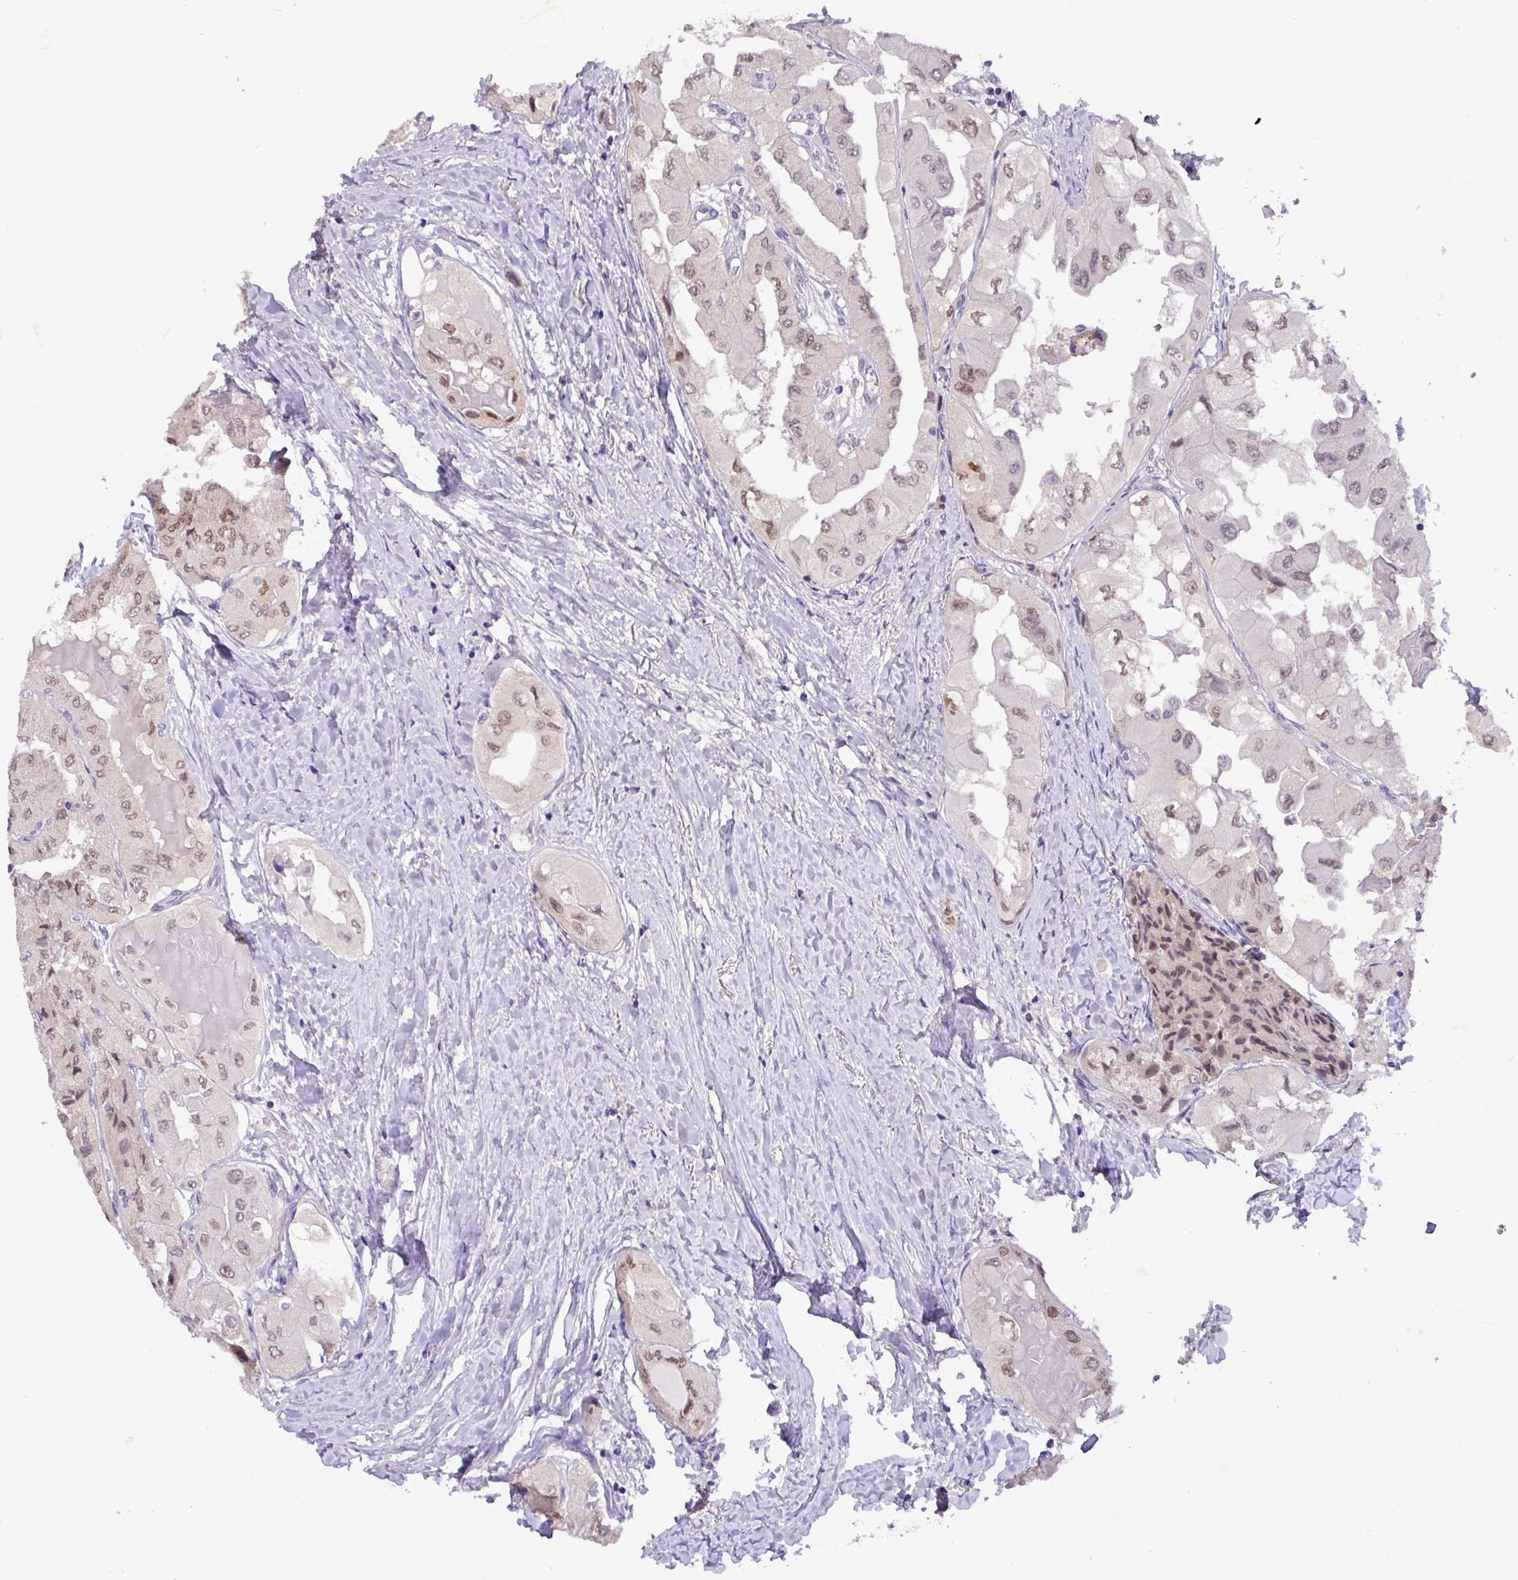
{"staining": {"intensity": "weak", "quantity": "25%-75%", "location": "nuclear"}, "tissue": "thyroid cancer", "cell_type": "Tumor cells", "image_type": "cancer", "snomed": [{"axis": "morphology", "description": "Normal tissue, NOS"}, {"axis": "morphology", "description": "Papillary adenocarcinoma, NOS"}, {"axis": "topography", "description": "Thyroid gland"}], "caption": "A high-resolution image shows immunohistochemistry staining of thyroid cancer, which reveals weak nuclear staining in approximately 25%-75% of tumor cells. (DAB IHC with brightfield microscopy, high magnification).", "gene": "PAX8", "patient": {"sex": "female", "age": 59}}